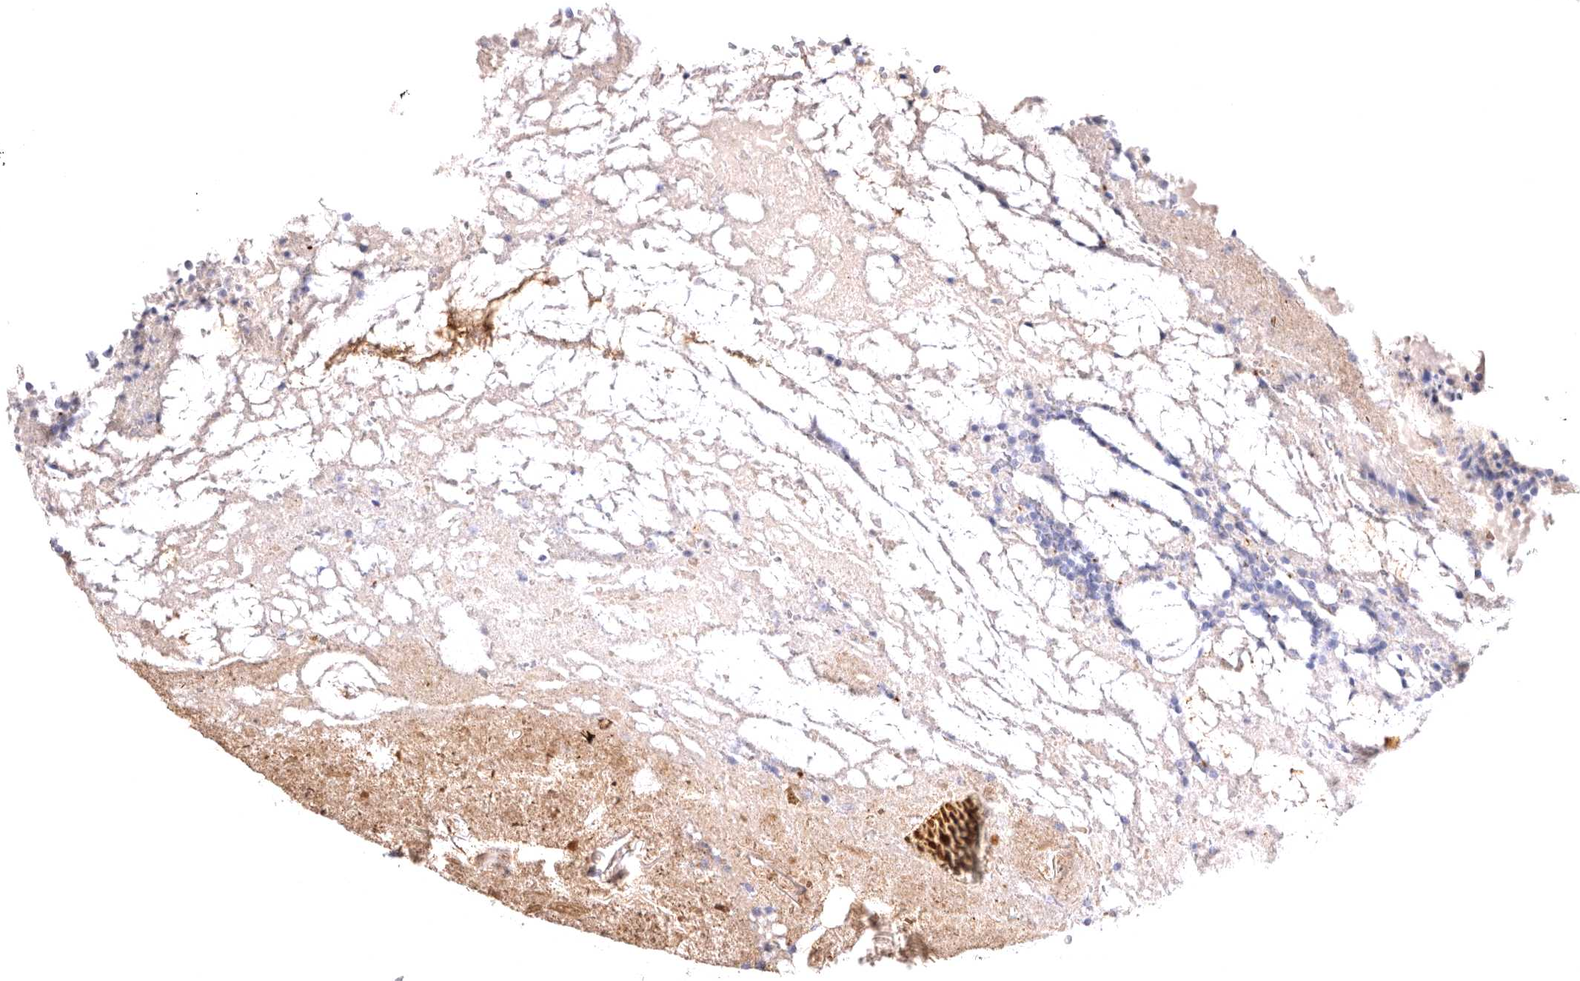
{"staining": {"intensity": "weak", "quantity": "<25%", "location": "cytoplasmic/membranous"}, "tissue": "appendix", "cell_type": "Glandular cells", "image_type": "normal", "snomed": [{"axis": "morphology", "description": "Normal tissue, NOS"}, {"axis": "topography", "description": "Appendix"}], "caption": "The IHC histopathology image has no significant expression in glandular cells of appendix. (DAB (3,3'-diaminobenzidine) immunohistochemistry (IHC) with hematoxylin counter stain).", "gene": "VPS45", "patient": {"sex": "female", "age": 17}}